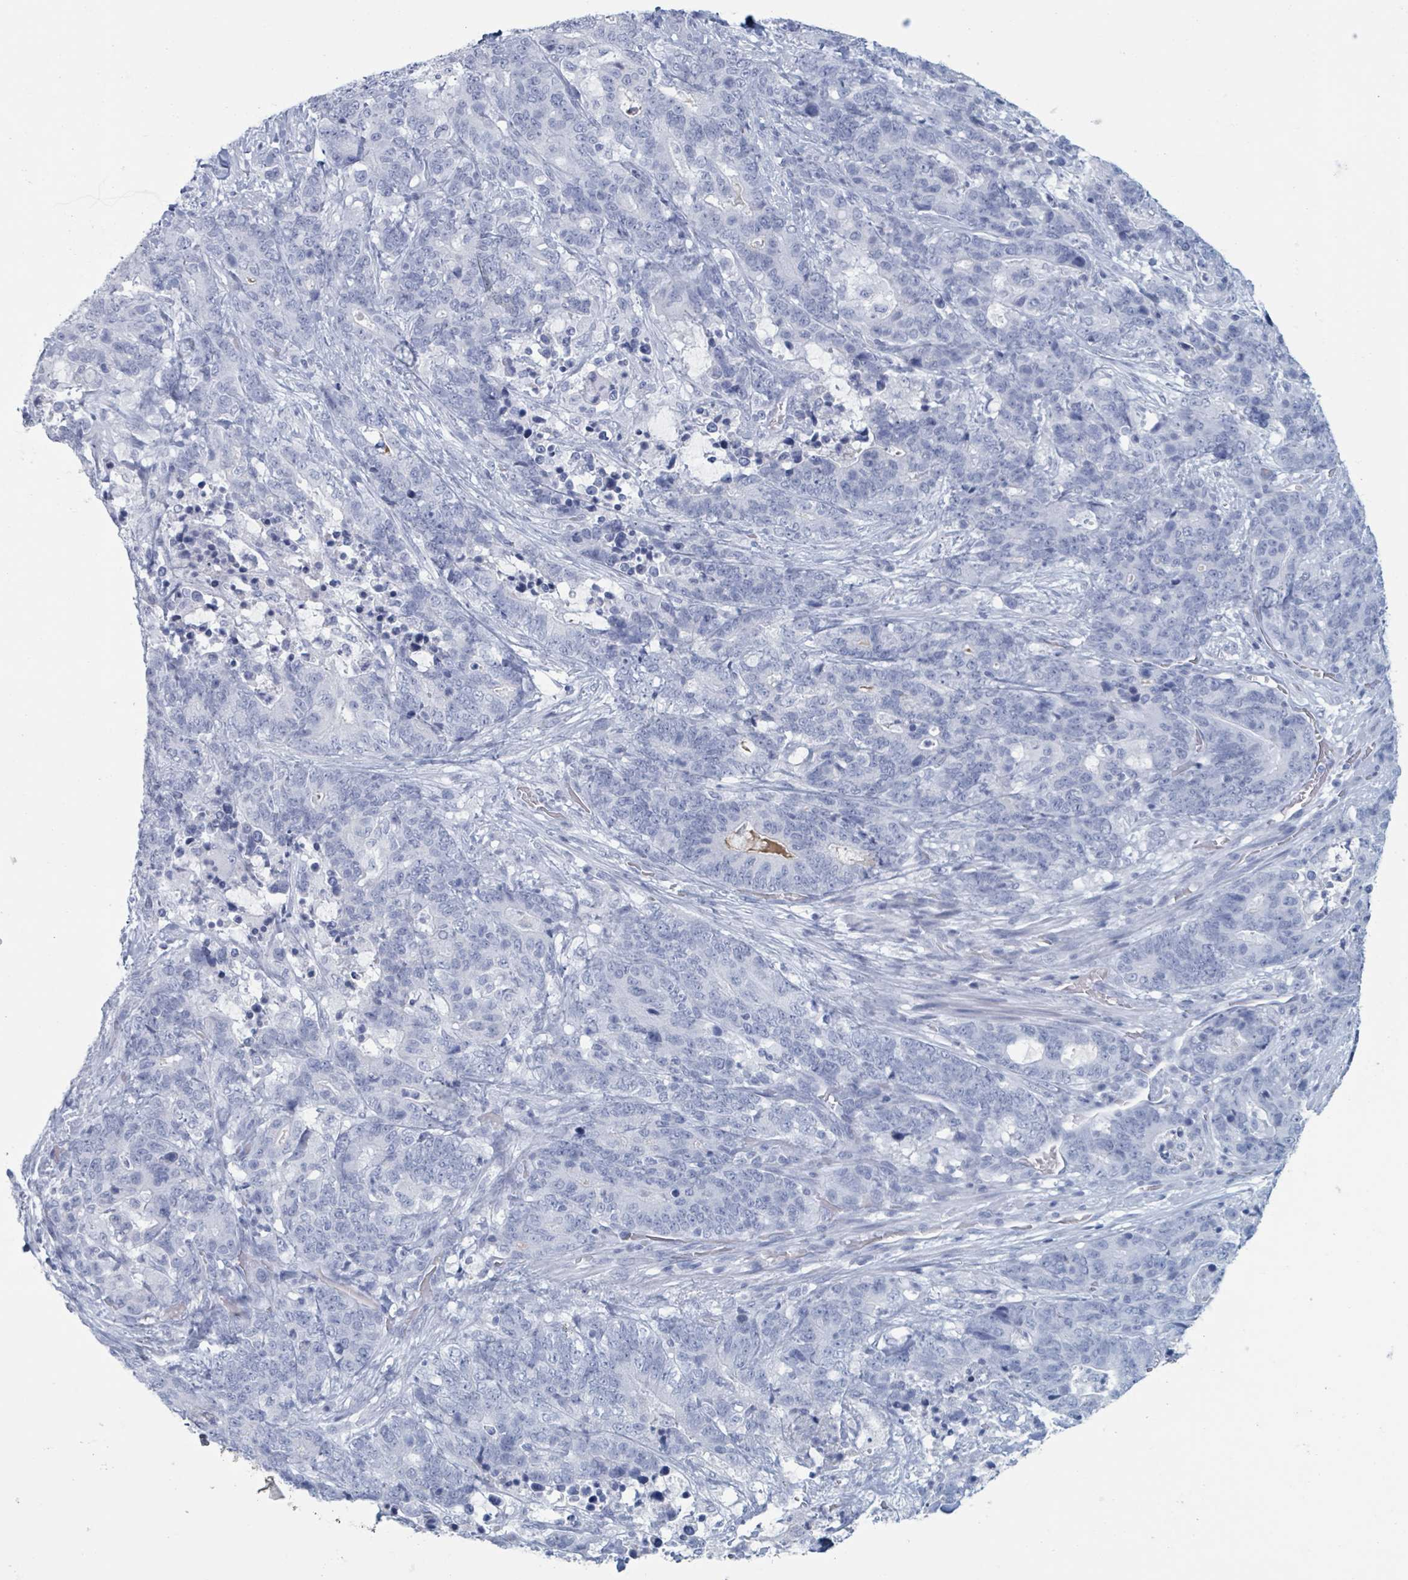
{"staining": {"intensity": "negative", "quantity": "none", "location": "none"}, "tissue": "stomach cancer", "cell_type": "Tumor cells", "image_type": "cancer", "snomed": [{"axis": "morphology", "description": "Normal tissue, NOS"}, {"axis": "morphology", "description": "Adenocarcinoma, NOS"}, {"axis": "topography", "description": "Stomach"}], "caption": "Human stomach cancer (adenocarcinoma) stained for a protein using immunohistochemistry shows no positivity in tumor cells.", "gene": "KLK4", "patient": {"sex": "female", "age": 64}}